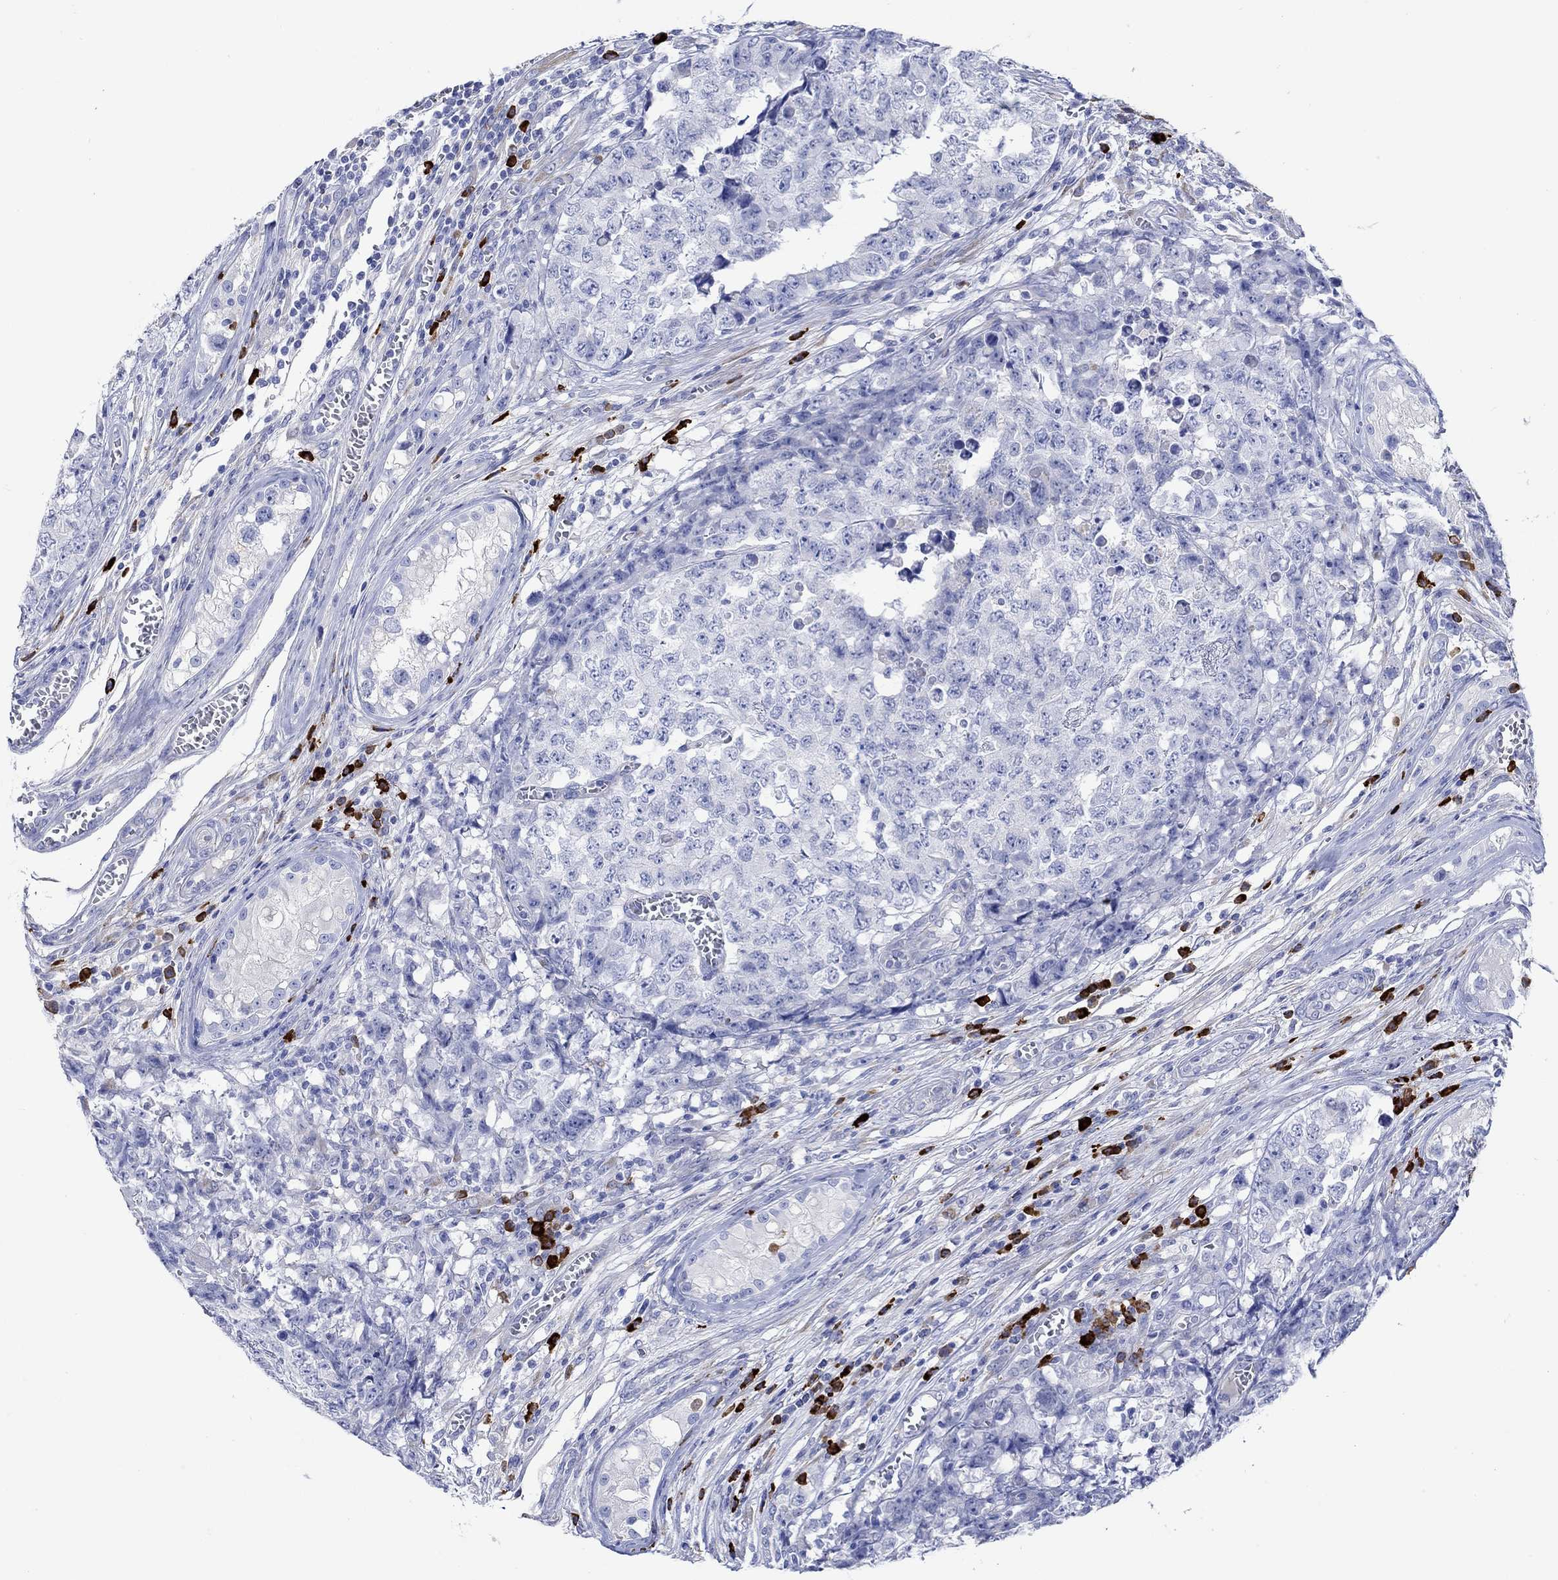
{"staining": {"intensity": "negative", "quantity": "none", "location": "none"}, "tissue": "testis cancer", "cell_type": "Tumor cells", "image_type": "cancer", "snomed": [{"axis": "morphology", "description": "Carcinoma, Embryonal, NOS"}, {"axis": "topography", "description": "Testis"}], "caption": "Tumor cells show no significant protein positivity in testis cancer. (Stains: DAB immunohistochemistry with hematoxylin counter stain, Microscopy: brightfield microscopy at high magnification).", "gene": "P2RY6", "patient": {"sex": "male", "age": 23}}